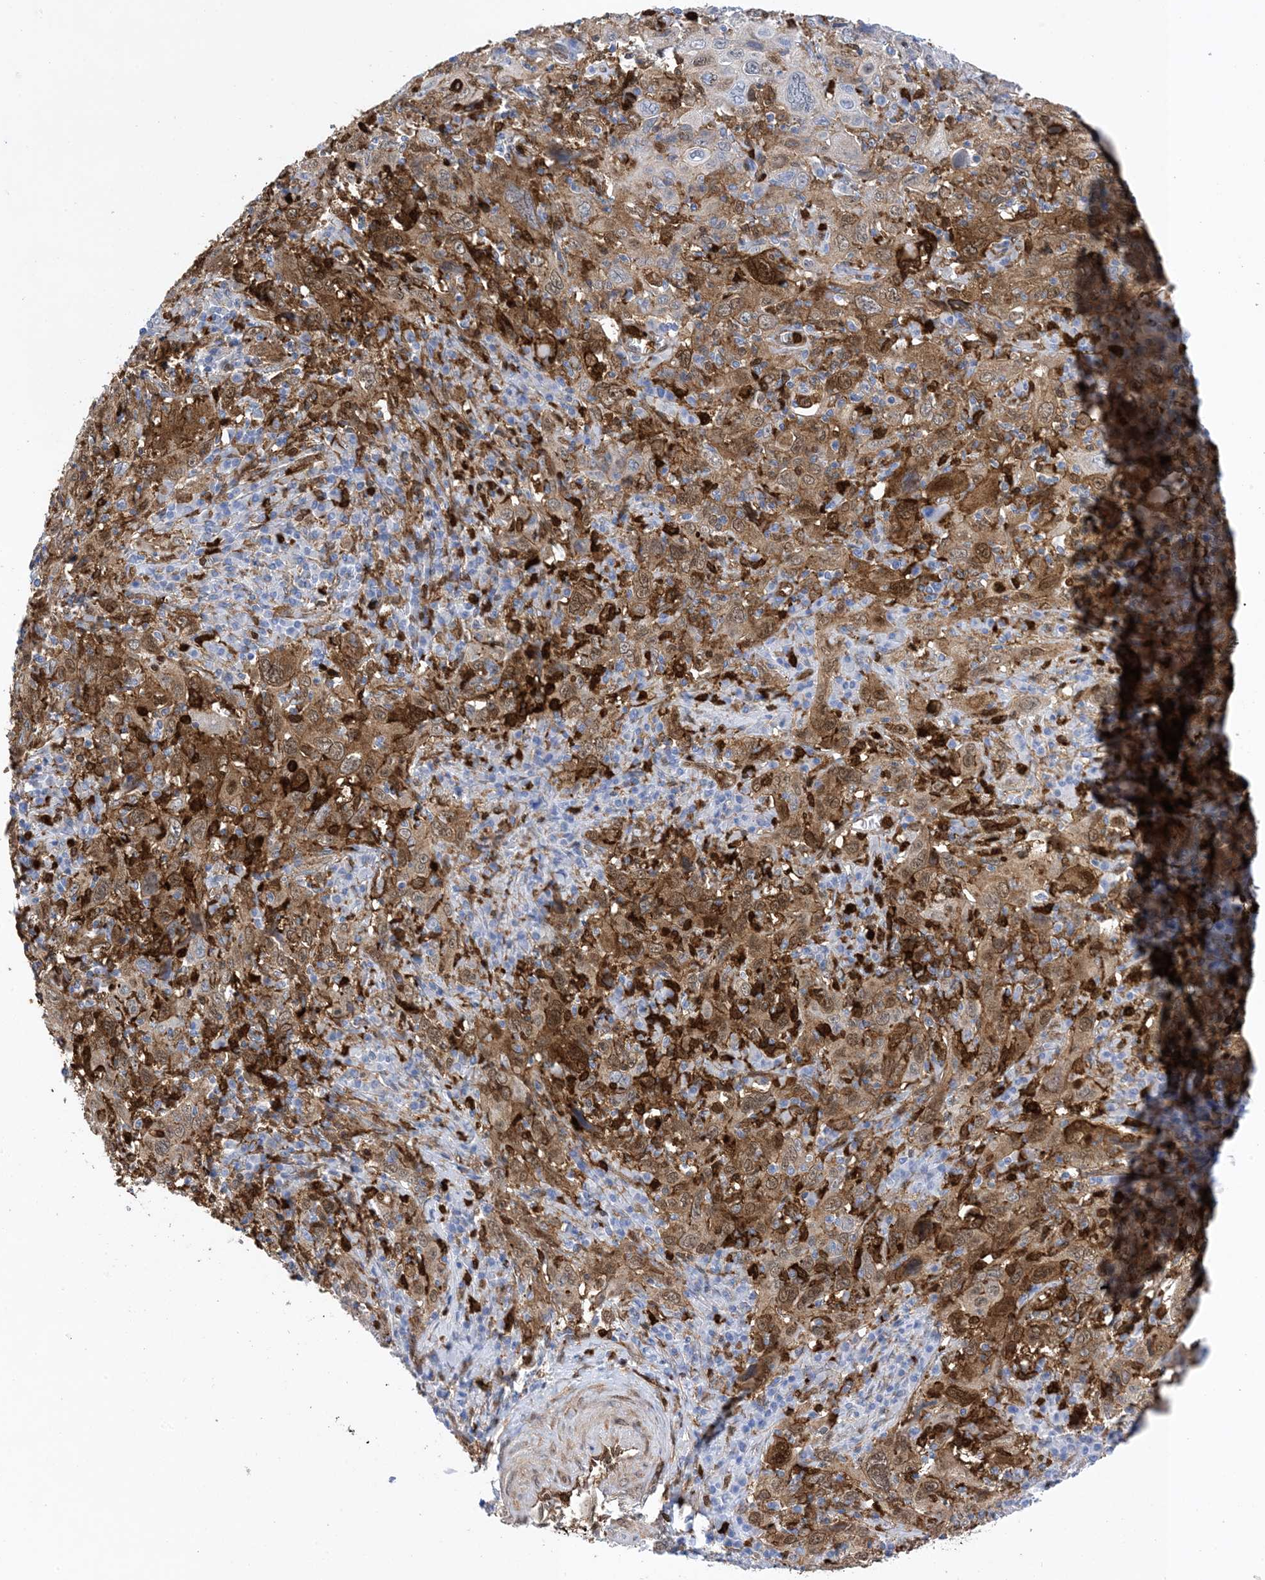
{"staining": {"intensity": "moderate", "quantity": ">75%", "location": "cytoplasmic/membranous,nuclear"}, "tissue": "cervical cancer", "cell_type": "Tumor cells", "image_type": "cancer", "snomed": [{"axis": "morphology", "description": "Squamous cell carcinoma, NOS"}, {"axis": "topography", "description": "Cervix"}], "caption": "Protein expression analysis of human squamous cell carcinoma (cervical) reveals moderate cytoplasmic/membranous and nuclear expression in approximately >75% of tumor cells. Ihc stains the protein in brown and the nuclei are stained blue.", "gene": "ANXA1", "patient": {"sex": "female", "age": 46}}